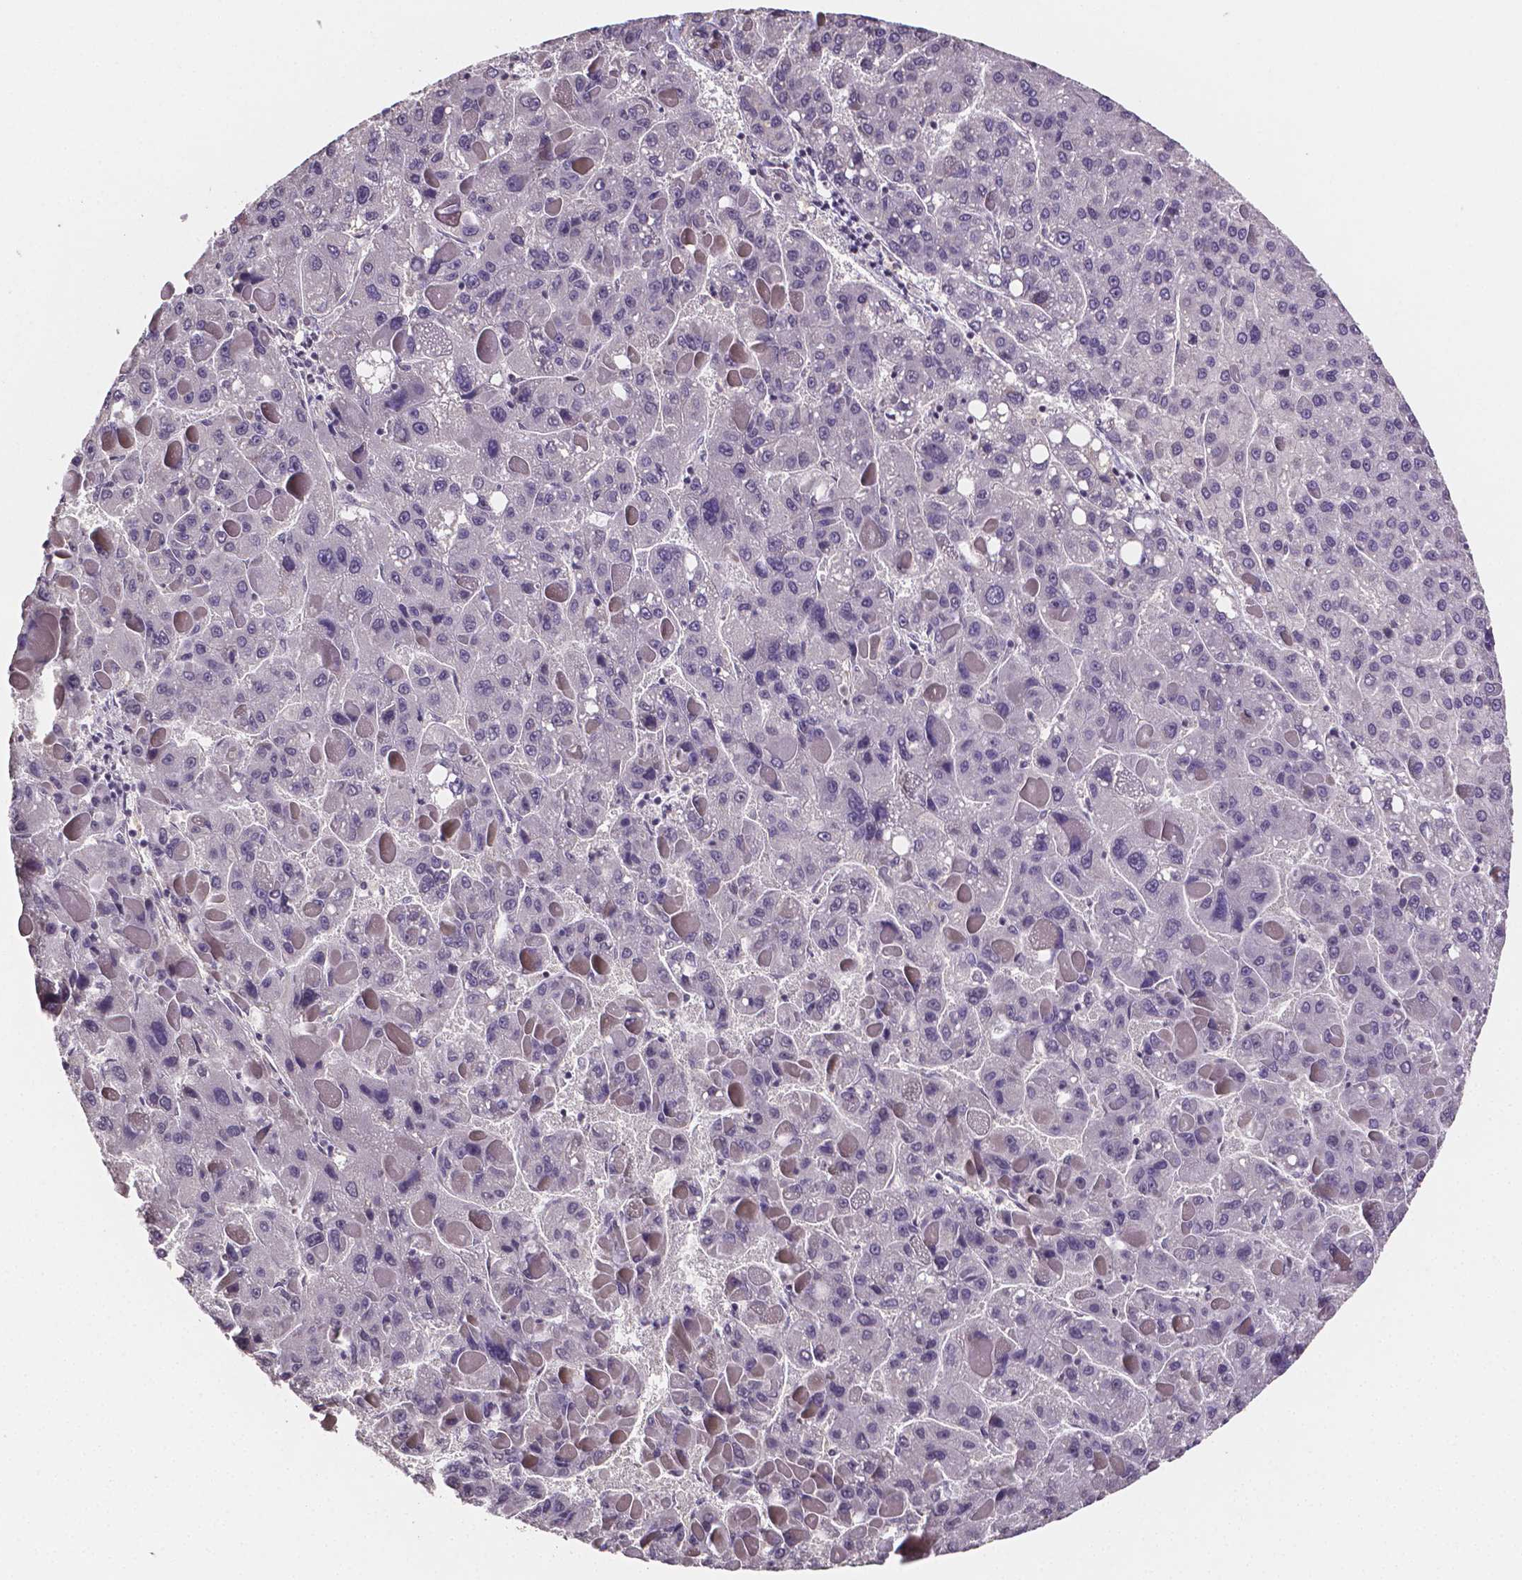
{"staining": {"intensity": "negative", "quantity": "none", "location": "none"}, "tissue": "liver cancer", "cell_type": "Tumor cells", "image_type": "cancer", "snomed": [{"axis": "morphology", "description": "Carcinoma, Hepatocellular, NOS"}, {"axis": "topography", "description": "Liver"}], "caption": "This is a image of immunohistochemistry staining of liver cancer (hepatocellular carcinoma), which shows no expression in tumor cells.", "gene": "NRGN", "patient": {"sex": "female", "age": 82}}